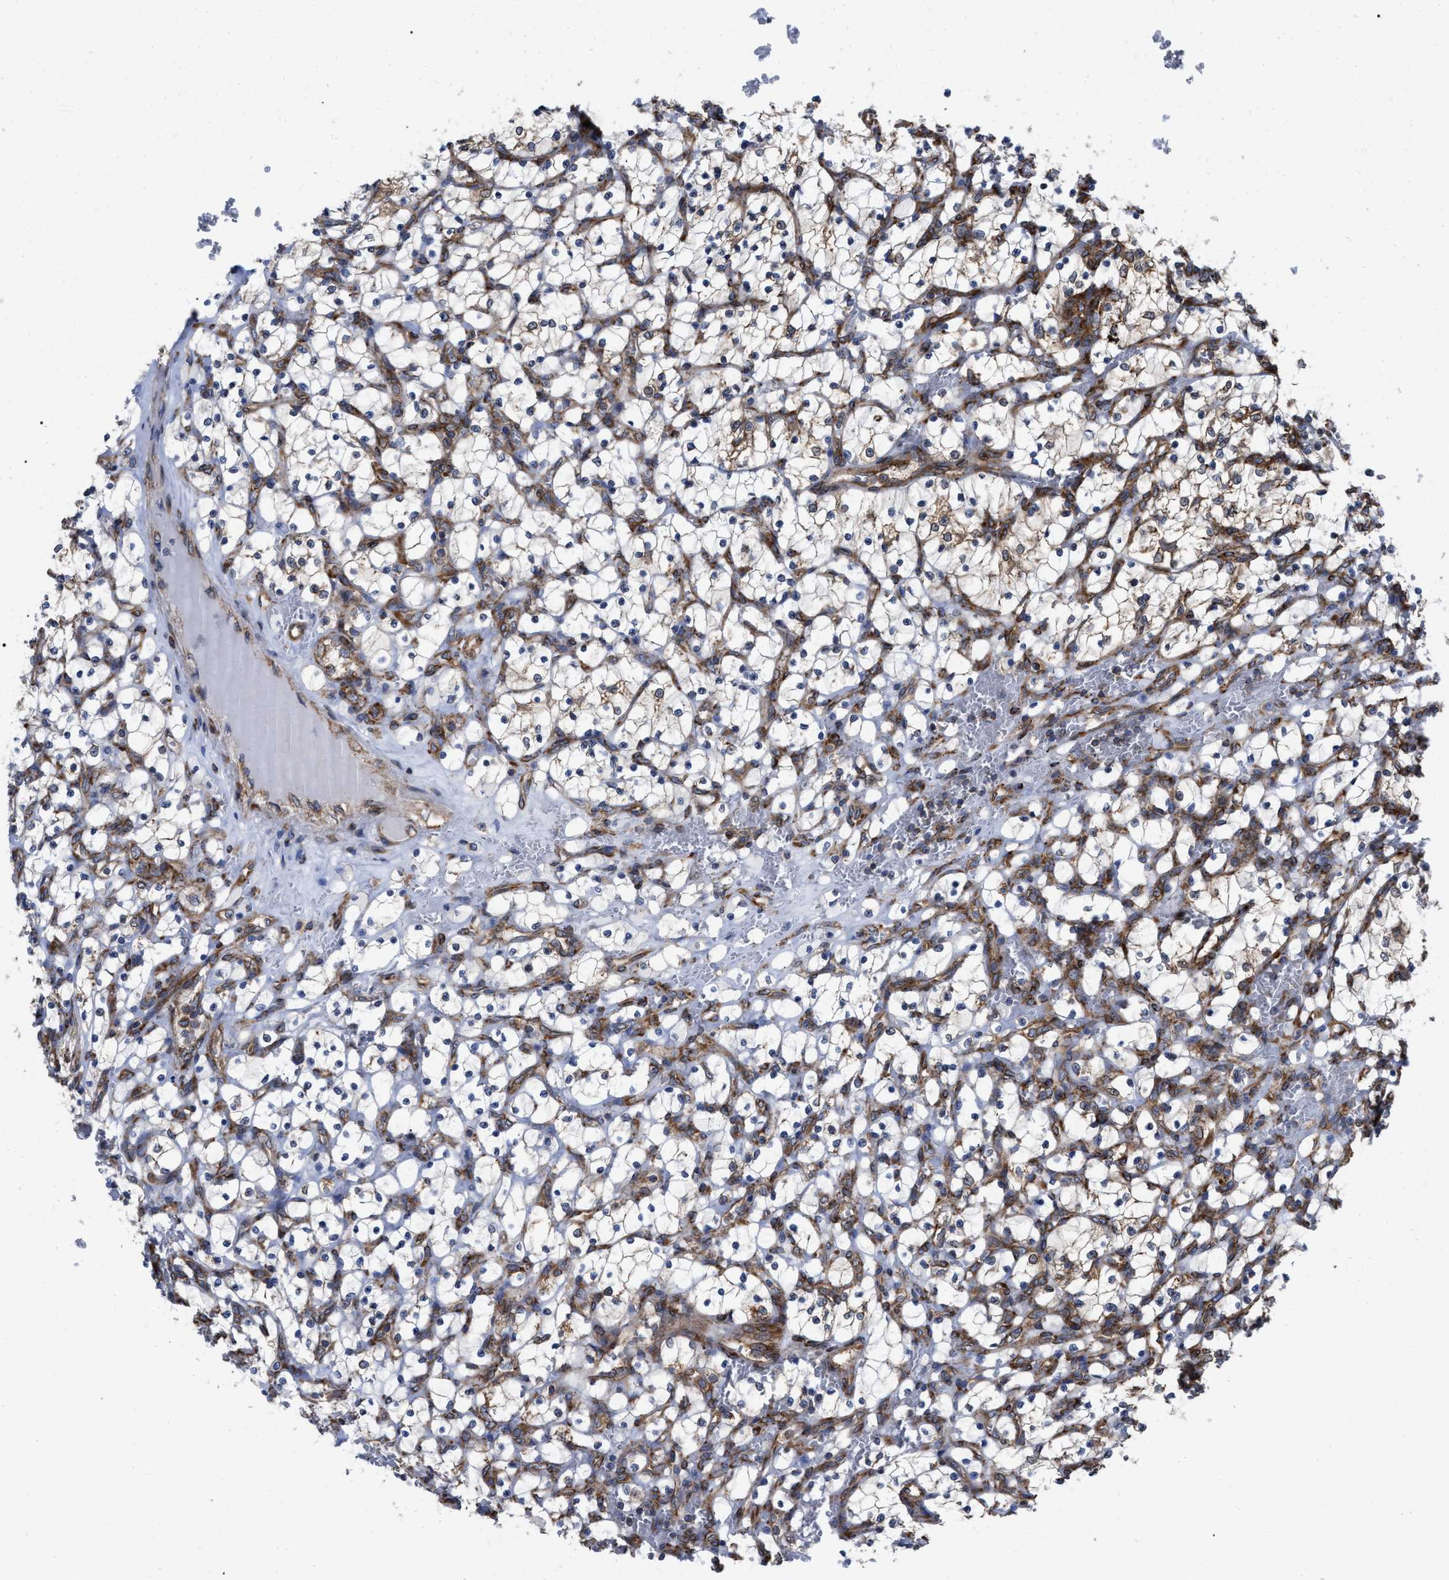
{"staining": {"intensity": "weak", "quantity": "<25%", "location": "cytoplasmic/membranous"}, "tissue": "renal cancer", "cell_type": "Tumor cells", "image_type": "cancer", "snomed": [{"axis": "morphology", "description": "Adenocarcinoma, NOS"}, {"axis": "topography", "description": "Kidney"}], "caption": "A micrograph of human adenocarcinoma (renal) is negative for staining in tumor cells.", "gene": "FAM120A", "patient": {"sex": "female", "age": 69}}